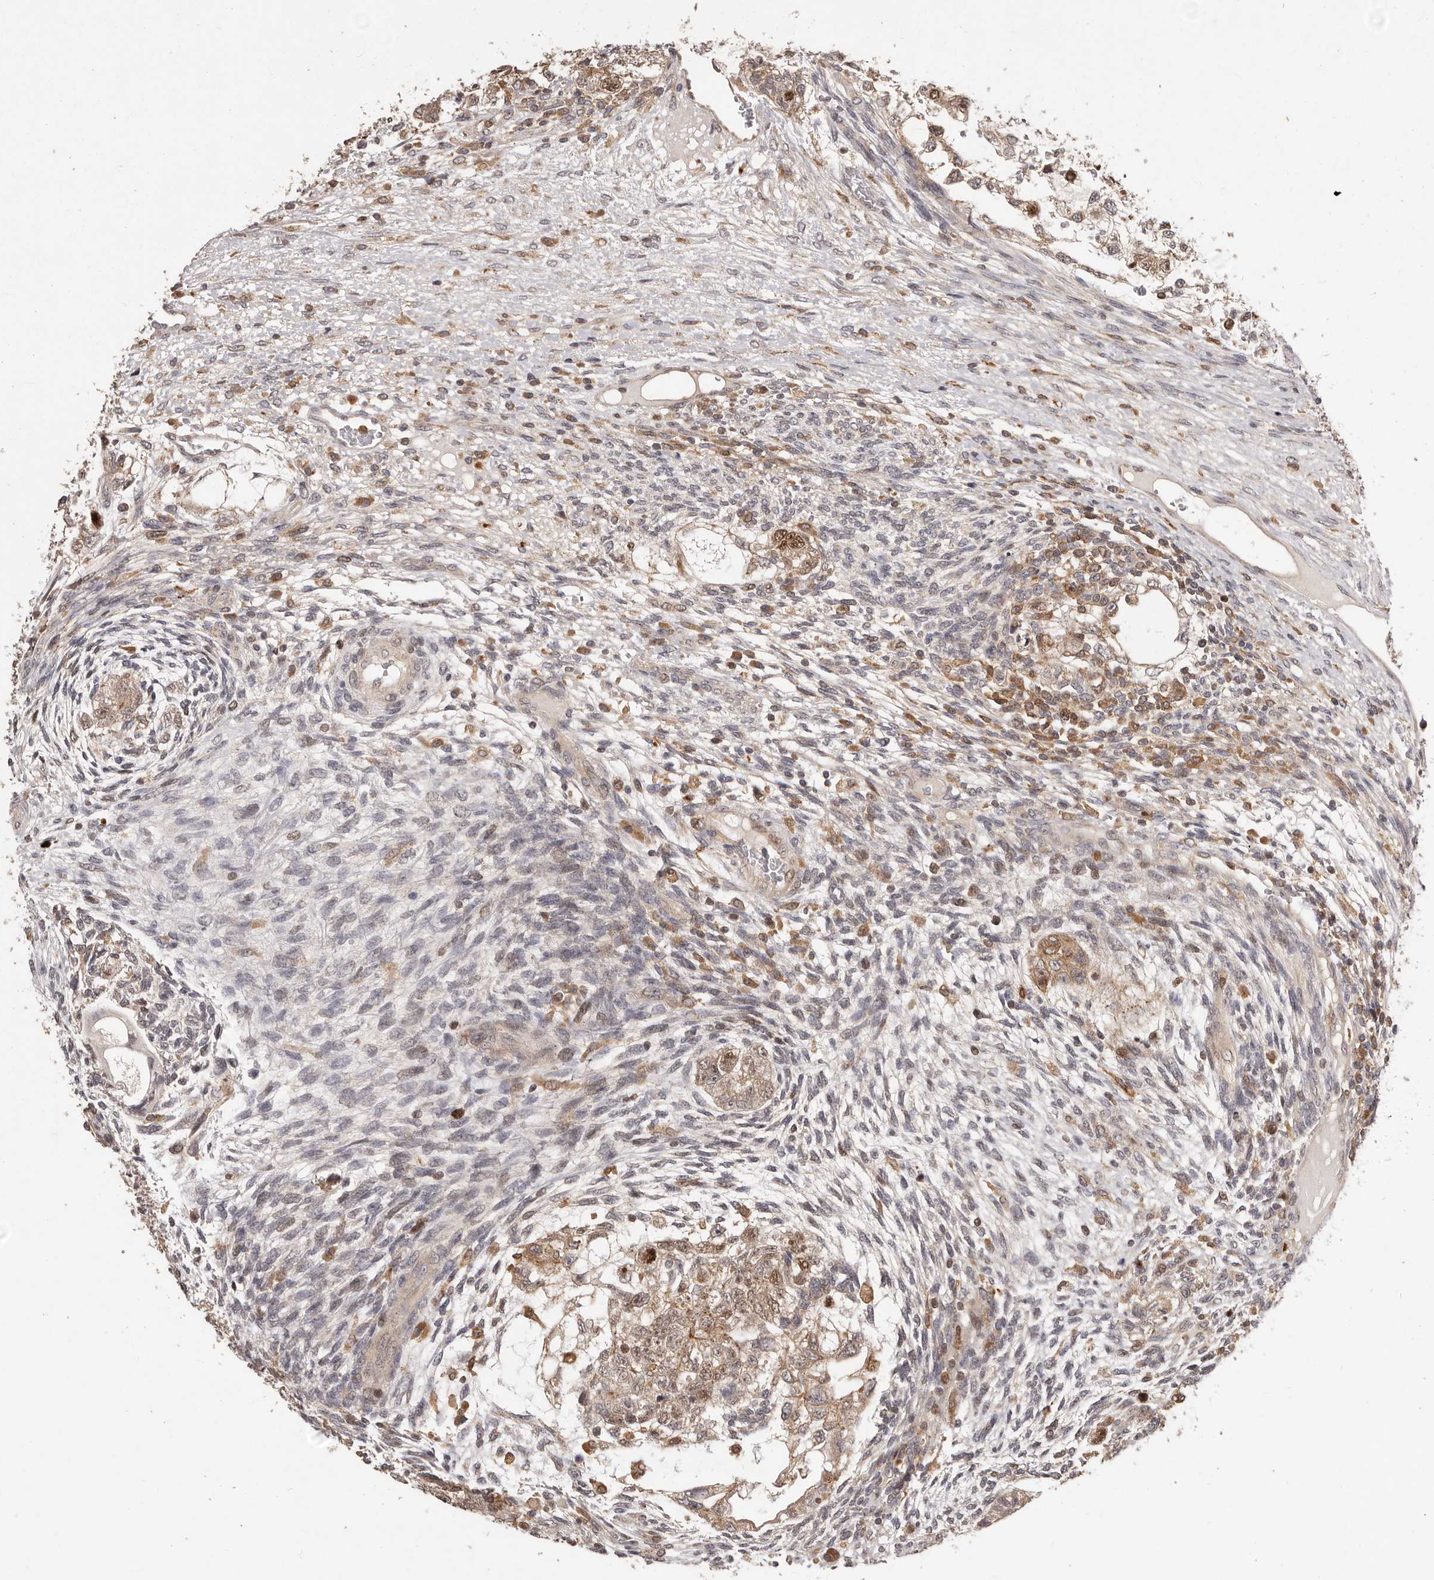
{"staining": {"intensity": "moderate", "quantity": ">75%", "location": "cytoplasmic/membranous,nuclear"}, "tissue": "testis cancer", "cell_type": "Tumor cells", "image_type": "cancer", "snomed": [{"axis": "morphology", "description": "Carcinoma, Embryonal, NOS"}, {"axis": "topography", "description": "Testis"}], "caption": "A brown stain shows moderate cytoplasmic/membranous and nuclear expression of a protein in human testis cancer tumor cells.", "gene": "RNF187", "patient": {"sex": "male", "age": 37}}